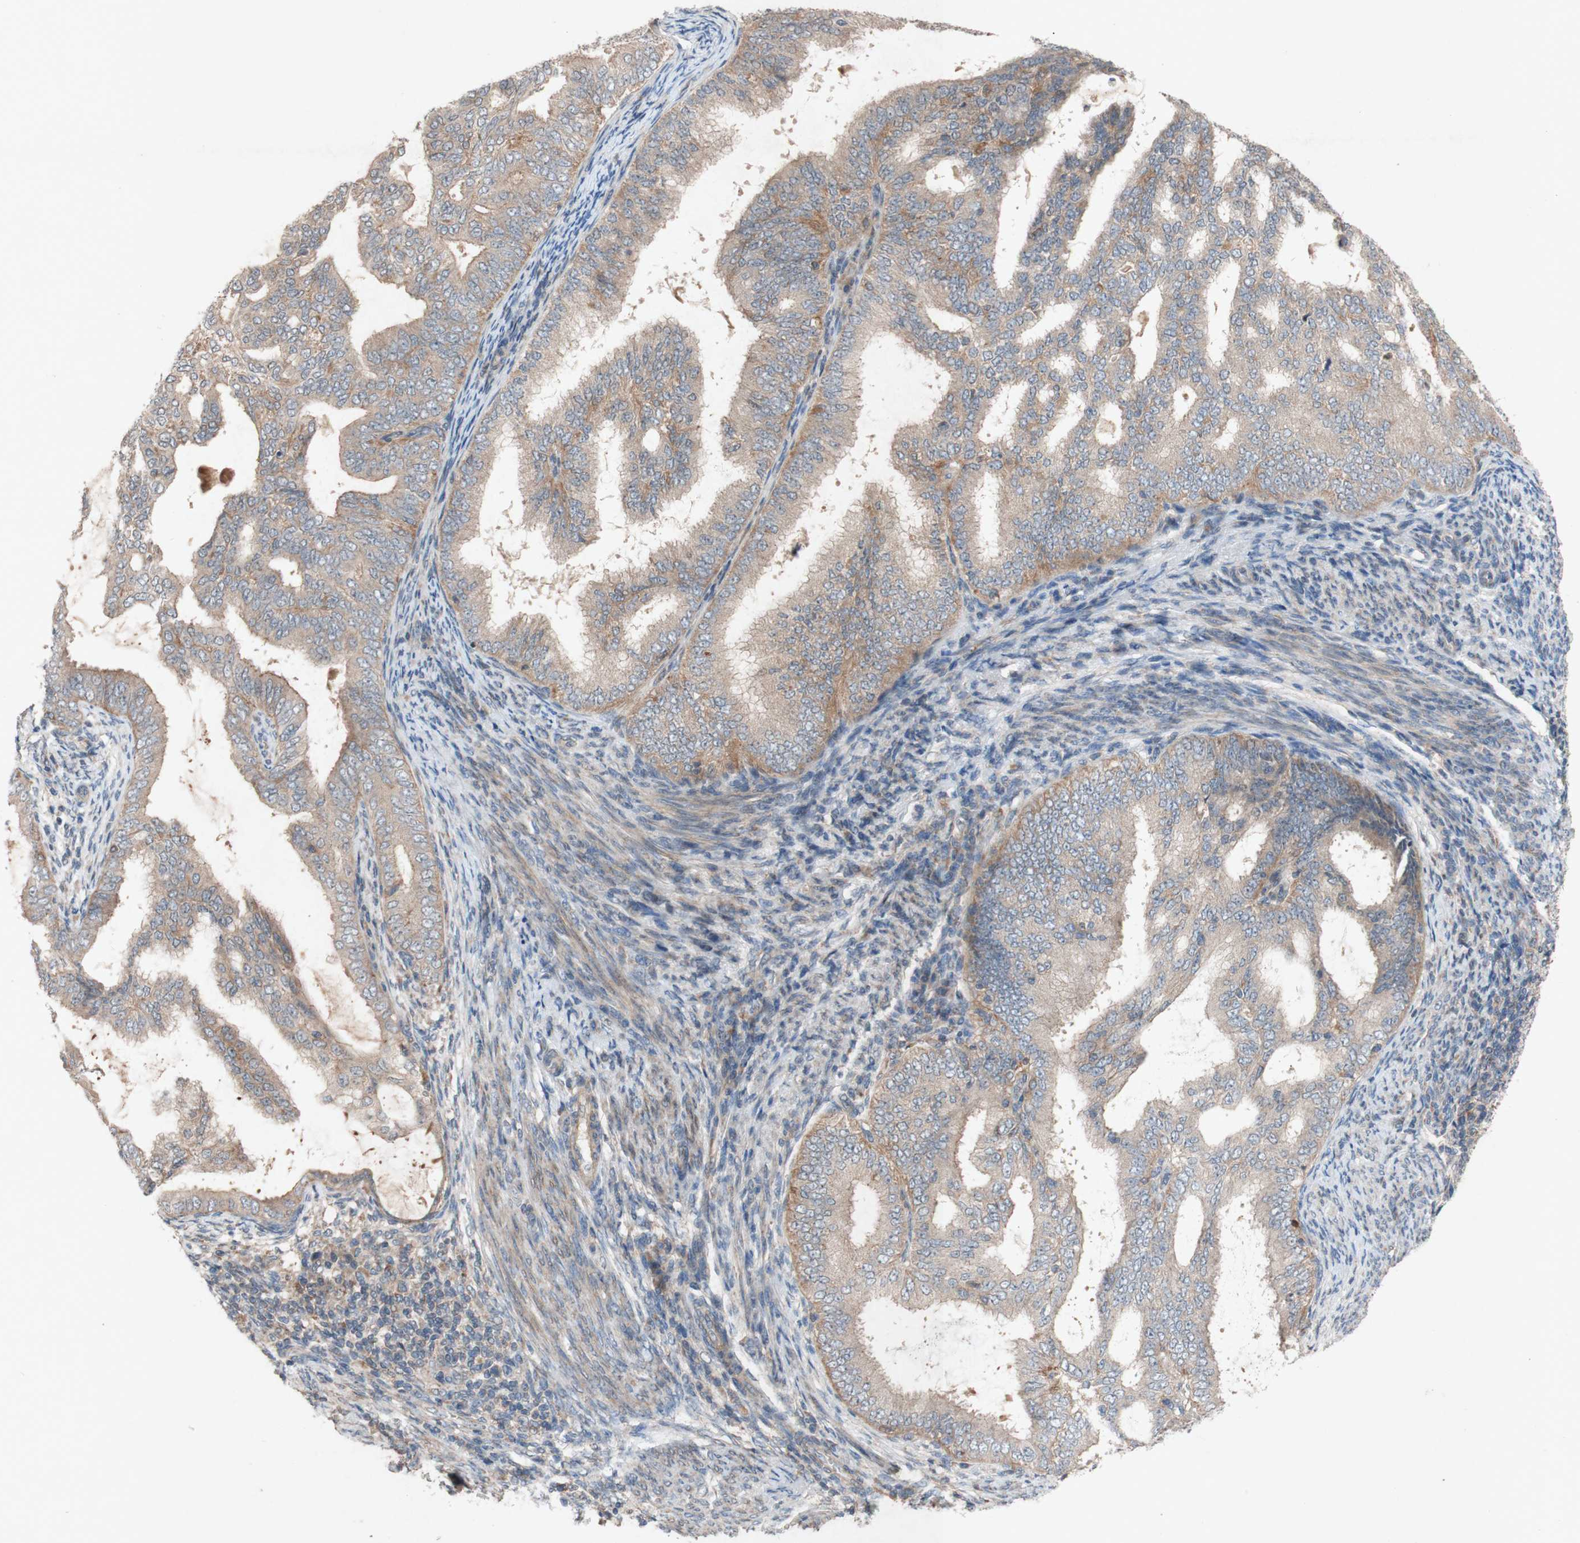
{"staining": {"intensity": "weak", "quantity": ">75%", "location": "cytoplasmic/membranous"}, "tissue": "endometrial cancer", "cell_type": "Tumor cells", "image_type": "cancer", "snomed": [{"axis": "morphology", "description": "Adenocarcinoma, NOS"}, {"axis": "topography", "description": "Endometrium"}], "caption": "IHC staining of adenocarcinoma (endometrial), which exhibits low levels of weak cytoplasmic/membranous positivity in approximately >75% of tumor cells indicating weak cytoplasmic/membranous protein expression. The staining was performed using DAB (3,3'-diaminobenzidine) (brown) for protein detection and nuclei were counterstained in hematoxylin (blue).", "gene": "ATP6V1F", "patient": {"sex": "female", "age": 58}}